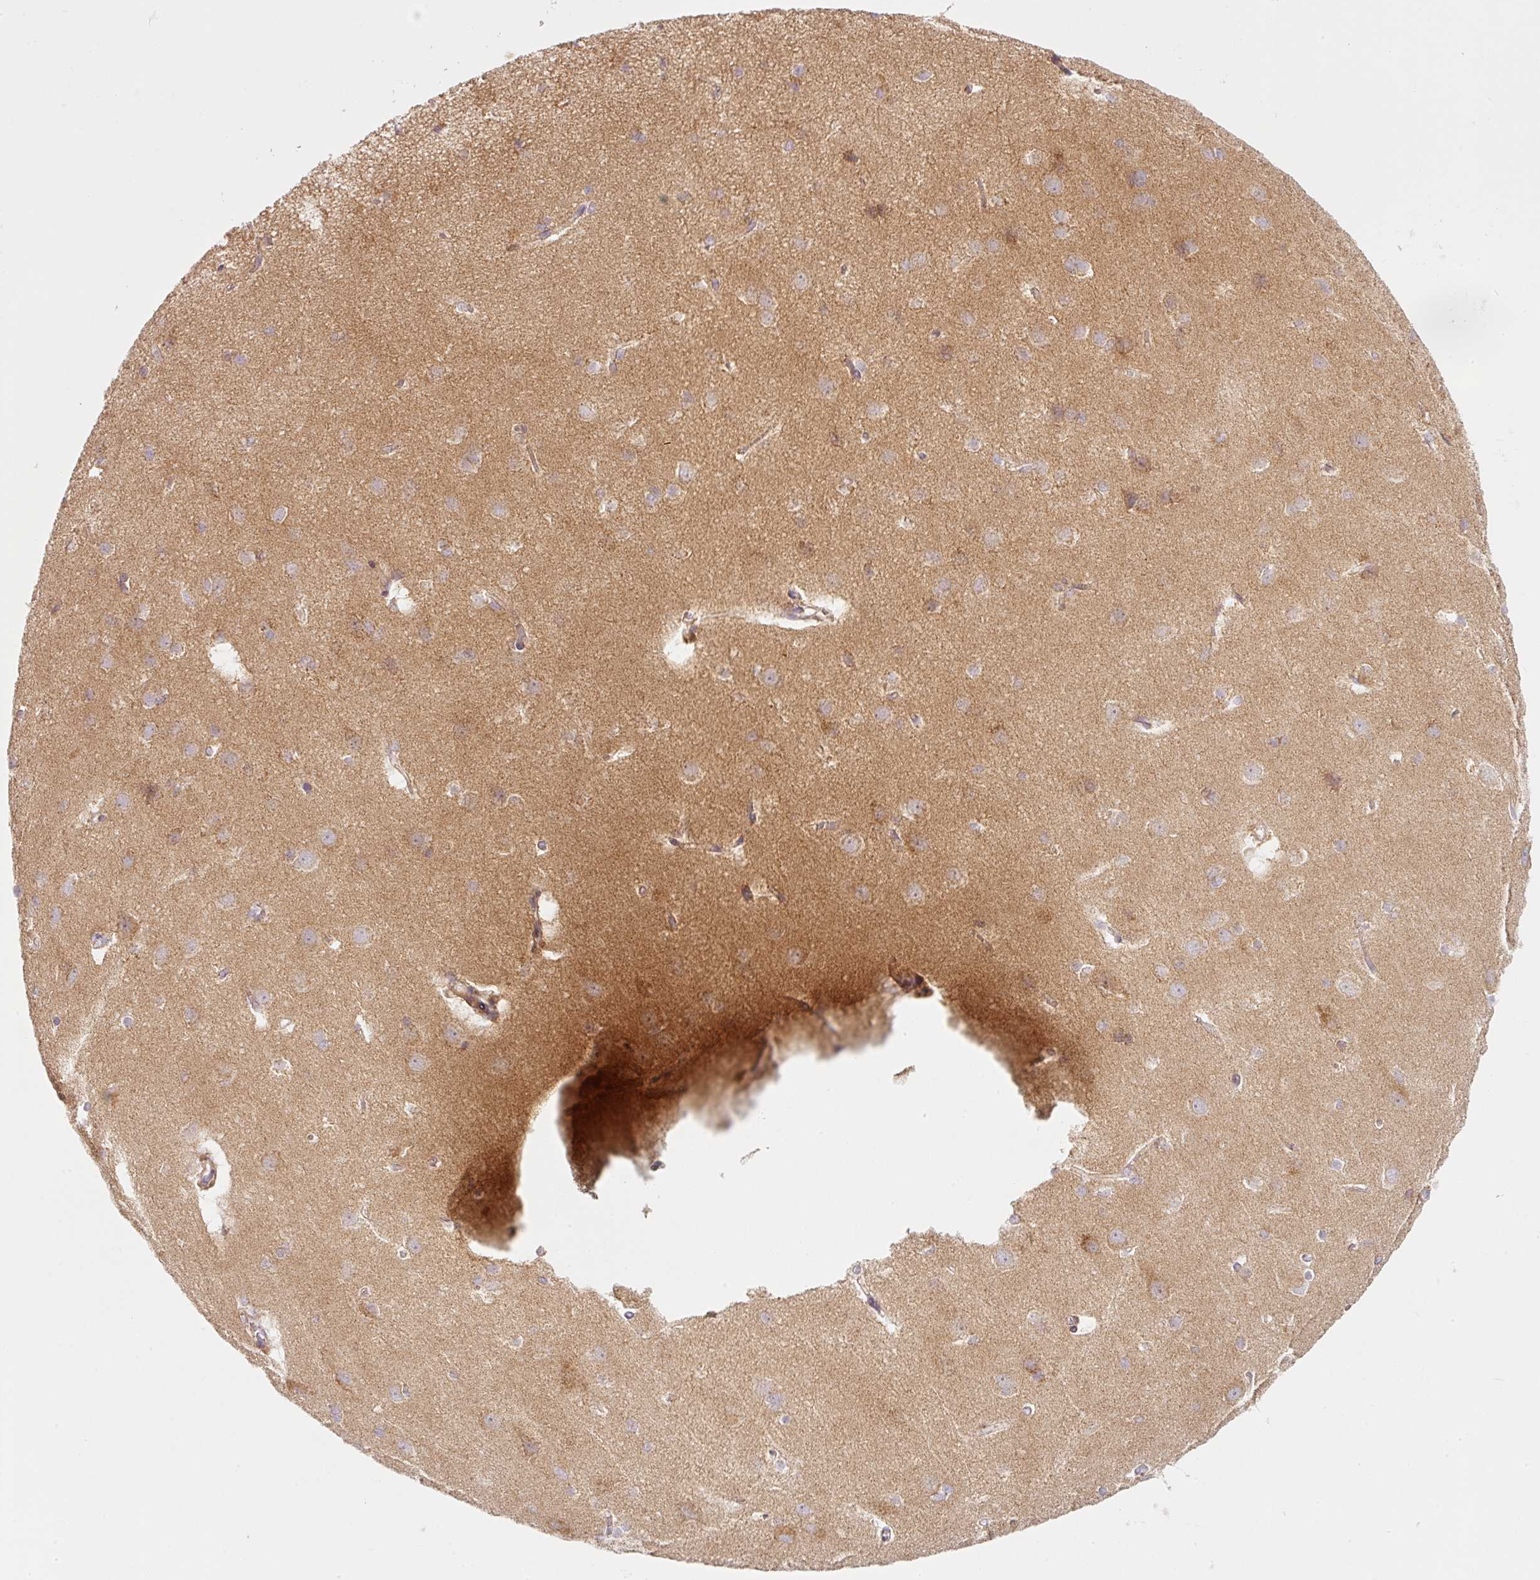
{"staining": {"intensity": "weak", "quantity": ">75%", "location": "cytoplasmic/membranous"}, "tissue": "cerebral cortex", "cell_type": "Endothelial cells", "image_type": "normal", "snomed": [{"axis": "morphology", "description": "Normal tissue, NOS"}, {"axis": "topography", "description": "Cerebral cortex"}], "caption": "Benign cerebral cortex exhibits weak cytoplasmic/membranous expression in about >75% of endothelial cells.", "gene": "NDUFA1", "patient": {"sex": "male", "age": 37}}